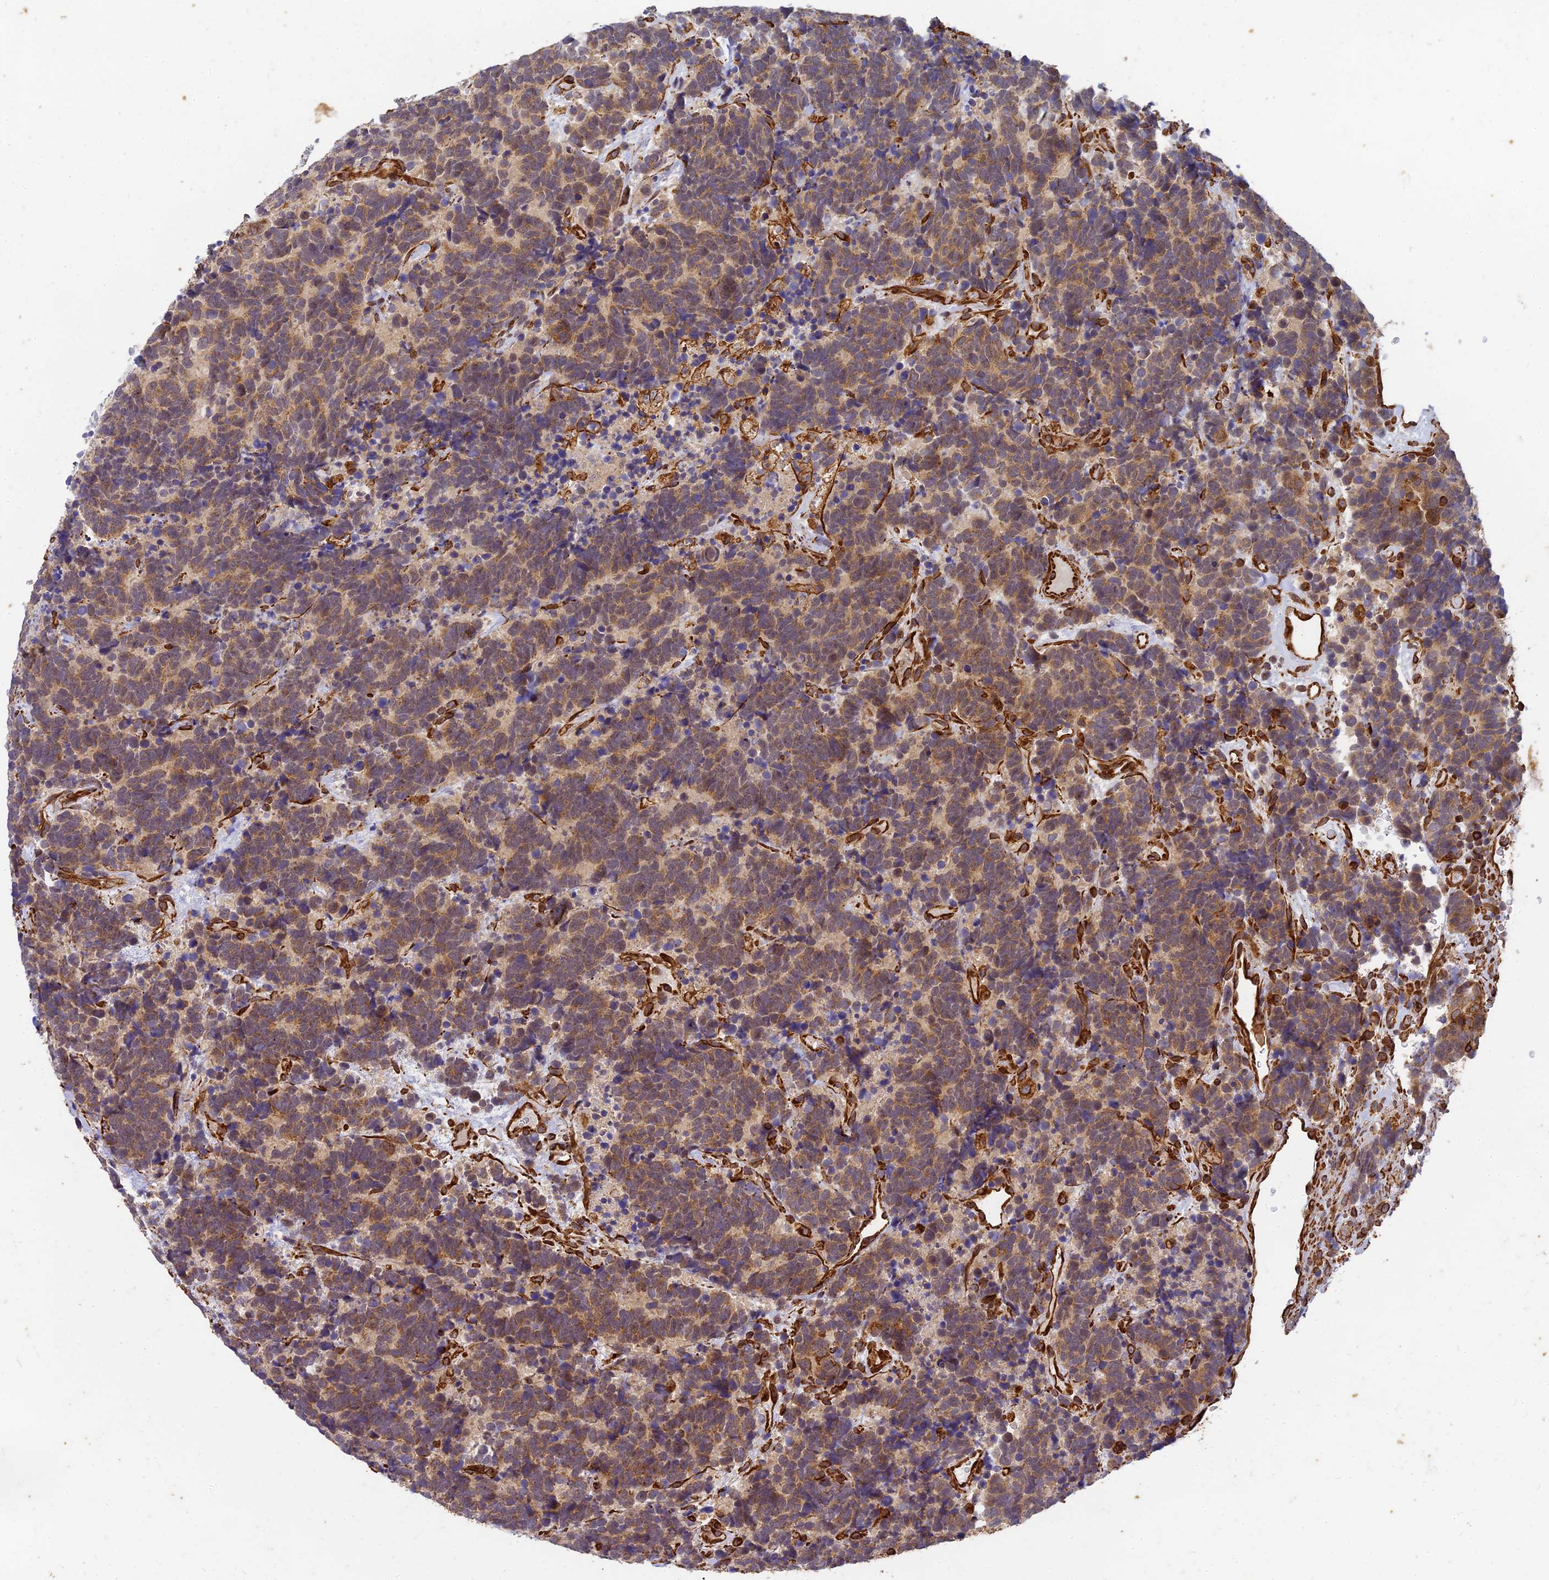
{"staining": {"intensity": "moderate", "quantity": ">75%", "location": "cytoplasmic/membranous"}, "tissue": "carcinoid", "cell_type": "Tumor cells", "image_type": "cancer", "snomed": [{"axis": "morphology", "description": "Carcinoma, NOS"}, {"axis": "morphology", "description": "Carcinoid, malignant, NOS"}, {"axis": "topography", "description": "Urinary bladder"}], "caption": "DAB immunohistochemical staining of human carcinoid demonstrates moderate cytoplasmic/membranous protein expression in about >75% of tumor cells.", "gene": "DSTYK", "patient": {"sex": "male", "age": 57}}